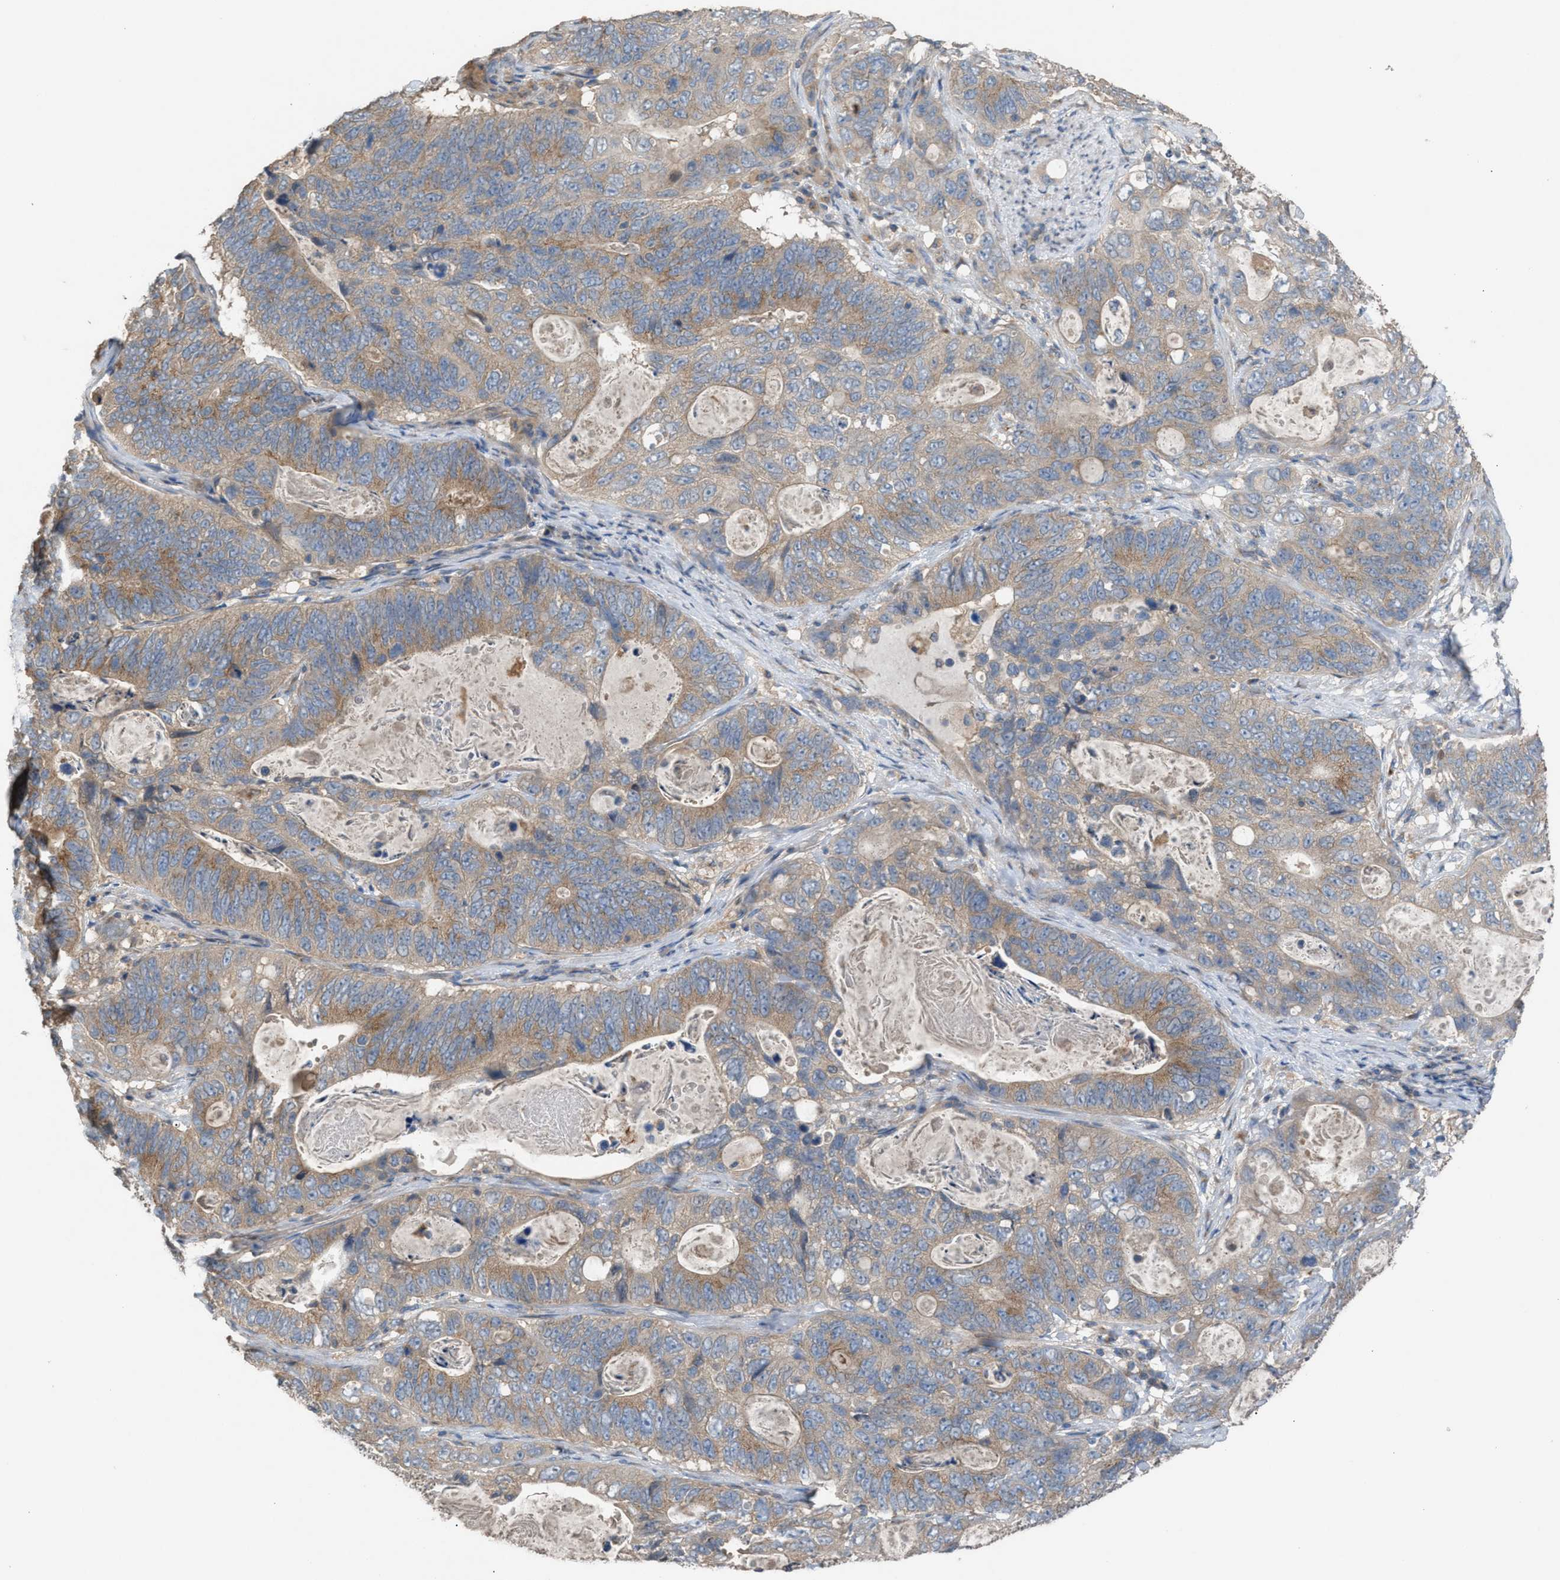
{"staining": {"intensity": "moderate", "quantity": ">75%", "location": "cytoplasmic/membranous"}, "tissue": "stomach cancer", "cell_type": "Tumor cells", "image_type": "cancer", "snomed": [{"axis": "morphology", "description": "Normal tissue, NOS"}, {"axis": "morphology", "description": "Adenocarcinoma, NOS"}, {"axis": "topography", "description": "Stomach"}], "caption": "Immunohistochemistry of human stomach cancer (adenocarcinoma) shows medium levels of moderate cytoplasmic/membranous expression in about >75% of tumor cells.", "gene": "TPK1", "patient": {"sex": "female", "age": 89}}